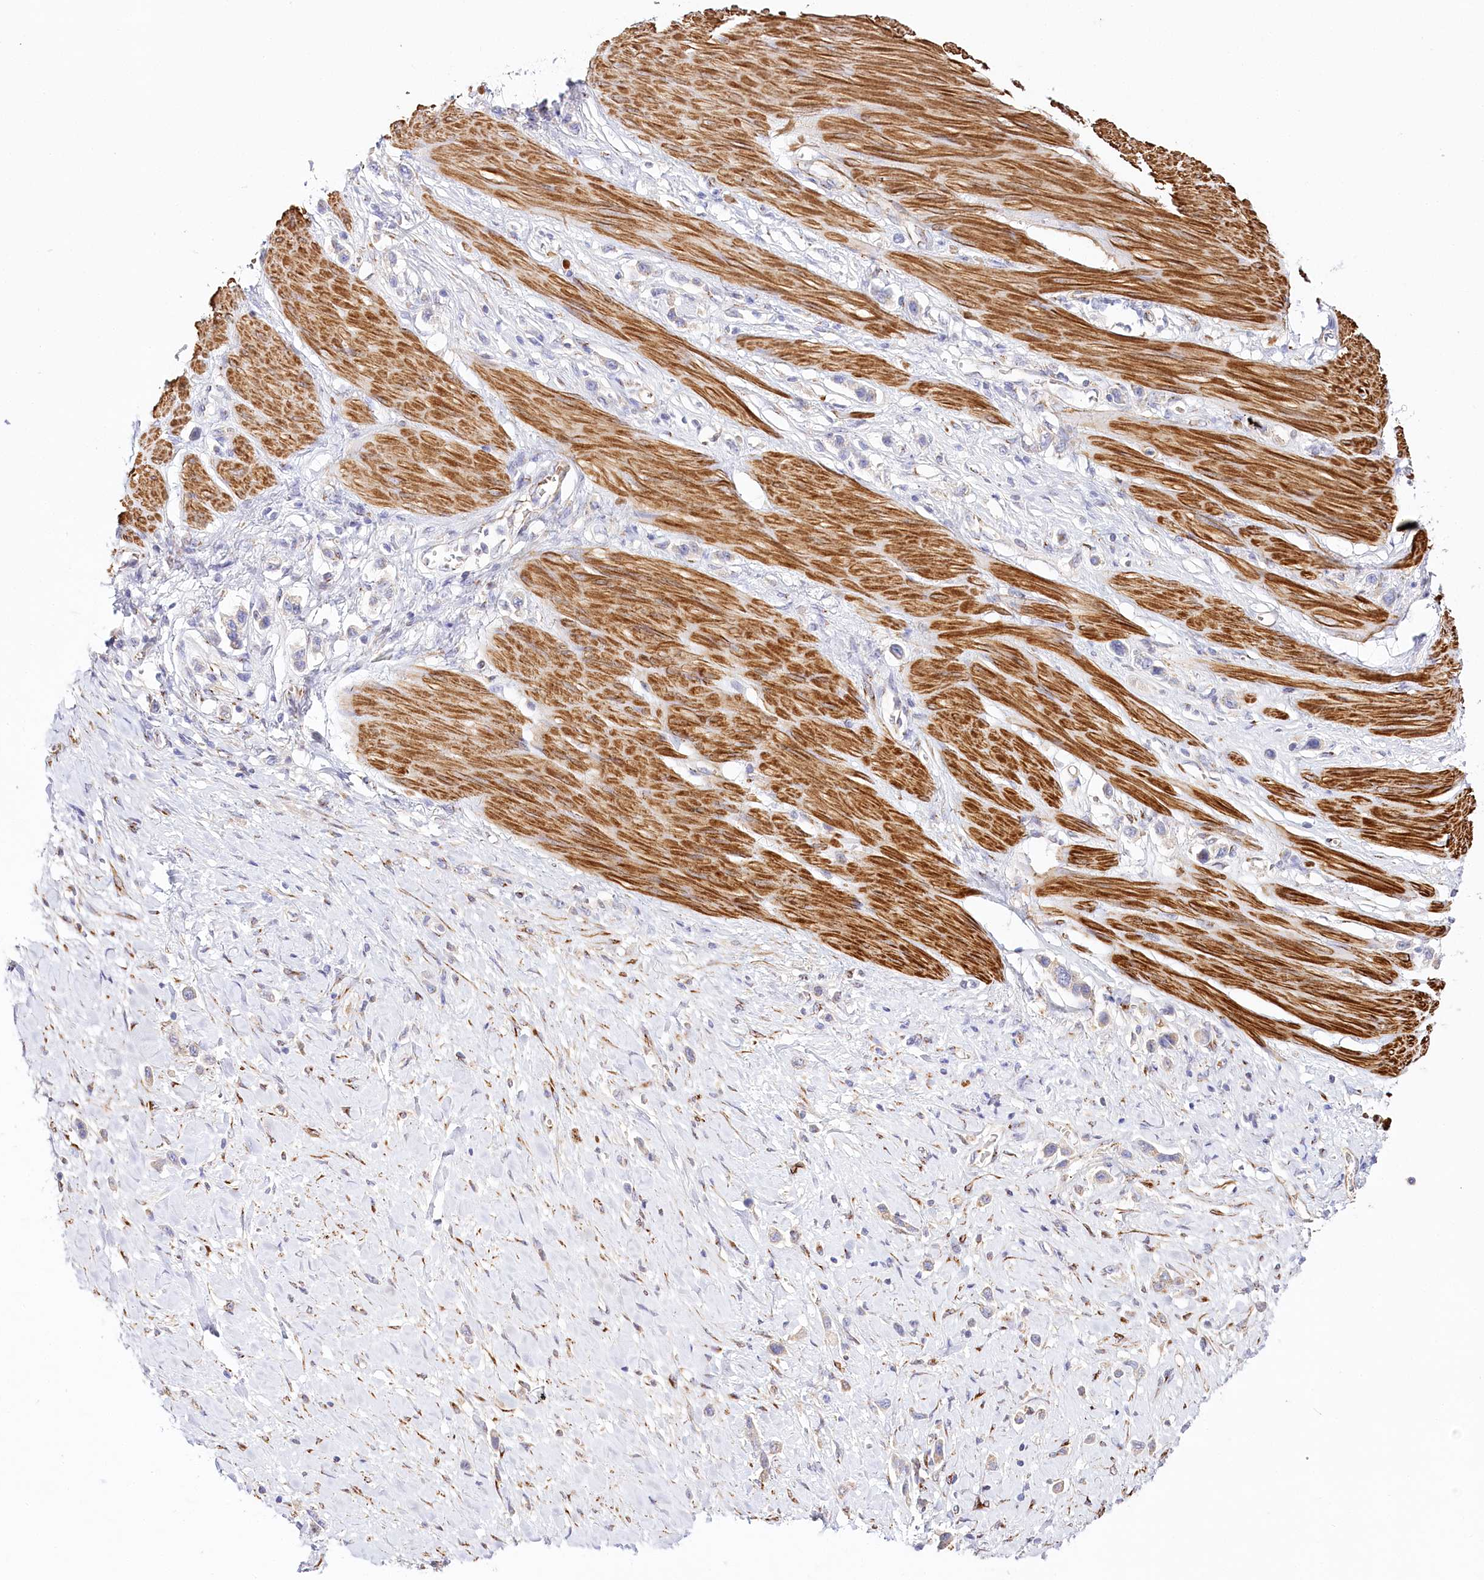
{"staining": {"intensity": "weak", "quantity": "<25%", "location": "cytoplasmic/membranous"}, "tissue": "stomach cancer", "cell_type": "Tumor cells", "image_type": "cancer", "snomed": [{"axis": "morphology", "description": "Adenocarcinoma, NOS"}, {"axis": "topography", "description": "Stomach"}], "caption": "IHC photomicrograph of adenocarcinoma (stomach) stained for a protein (brown), which reveals no positivity in tumor cells.", "gene": "ABRAXAS2", "patient": {"sex": "female", "age": 65}}